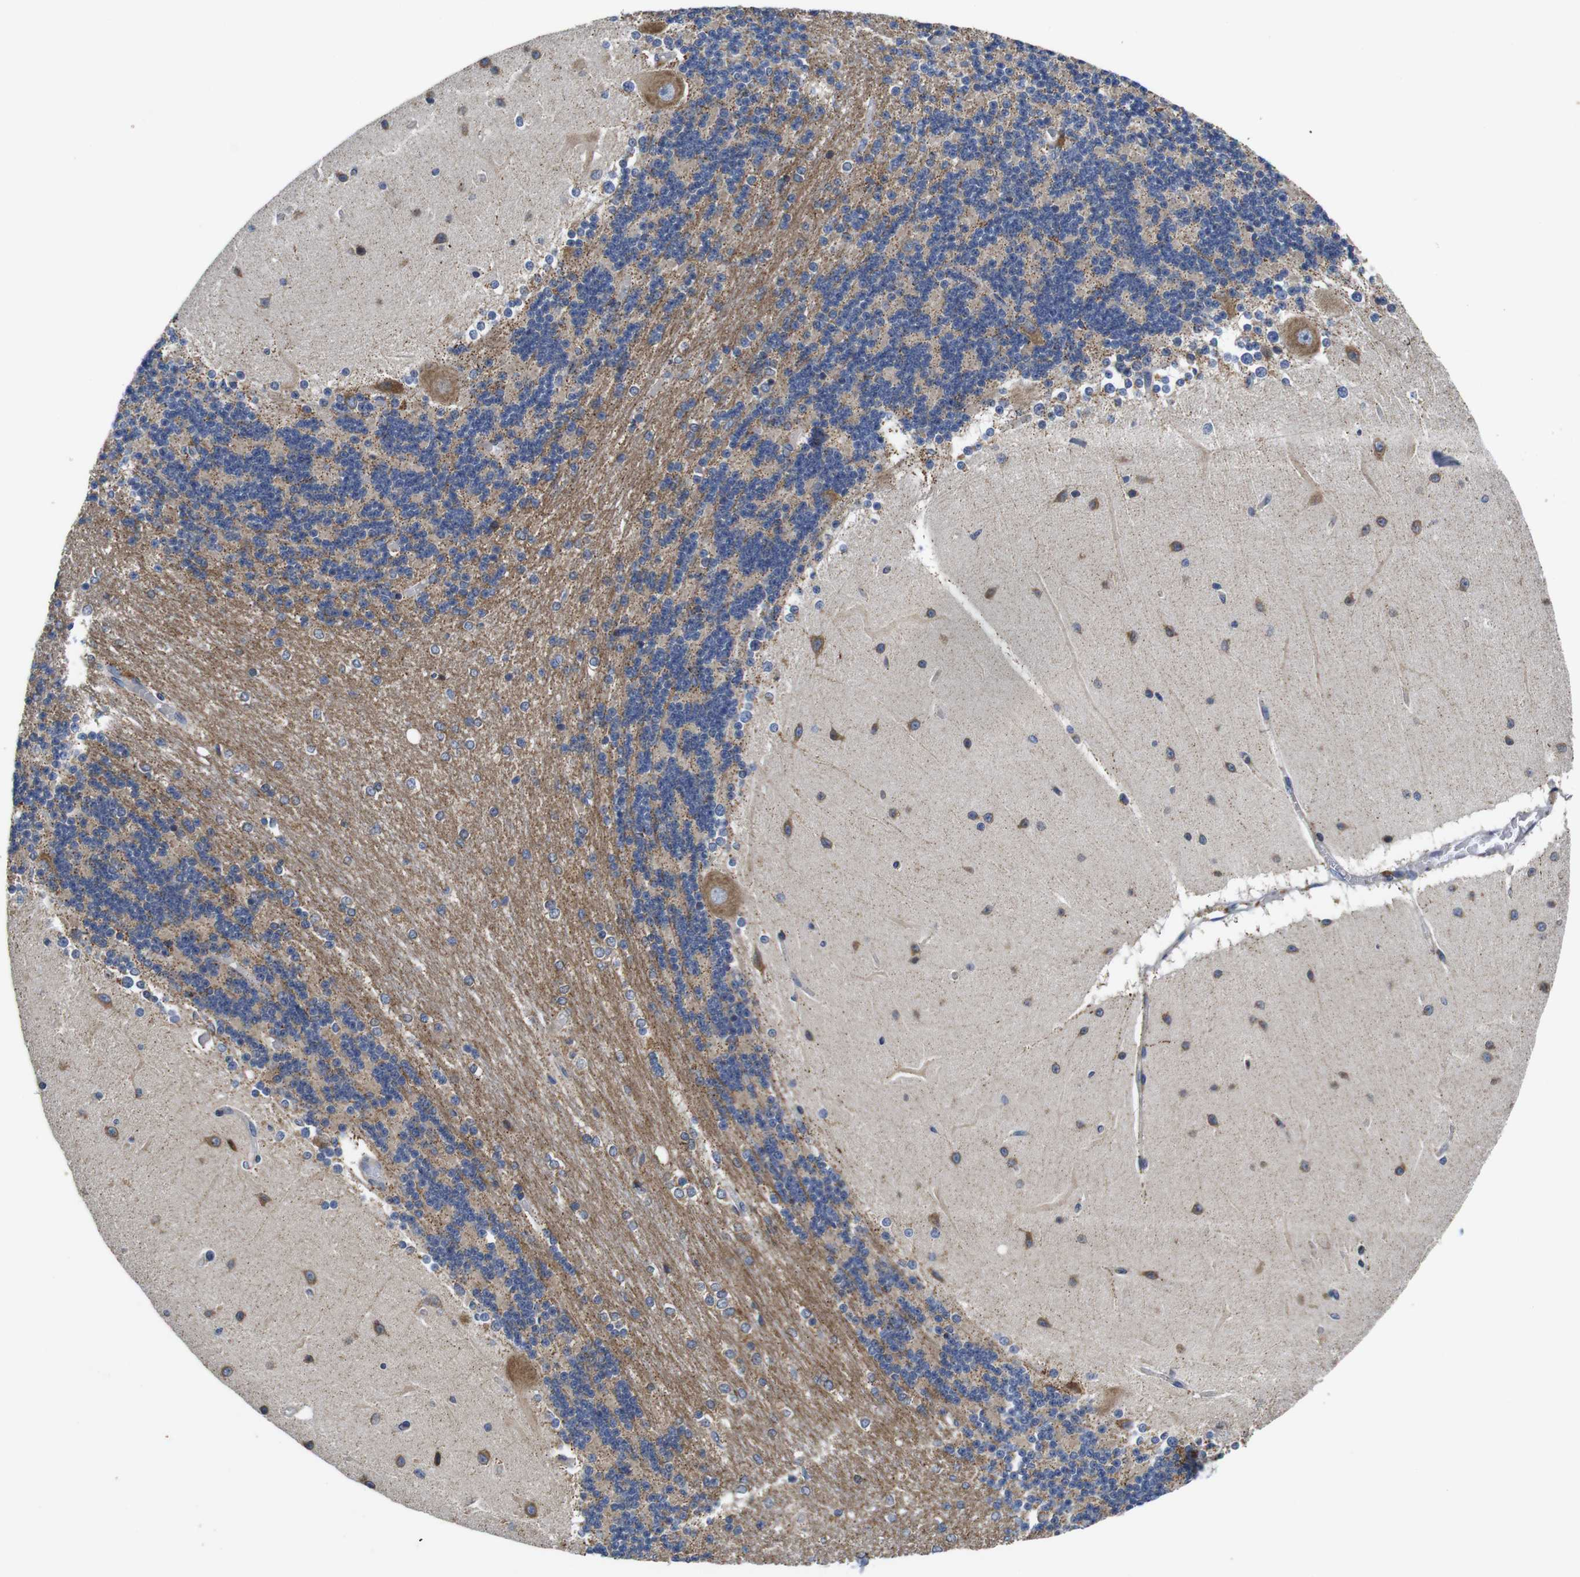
{"staining": {"intensity": "moderate", "quantity": ">75%", "location": "cytoplasmic/membranous"}, "tissue": "cerebellum", "cell_type": "Cells in granular layer", "image_type": "normal", "snomed": [{"axis": "morphology", "description": "Normal tissue, NOS"}, {"axis": "topography", "description": "Cerebellum"}], "caption": "Brown immunohistochemical staining in normal human cerebellum shows moderate cytoplasmic/membranous expression in about >75% of cells in granular layer. Using DAB (3,3'-diaminobenzidine) (brown) and hematoxylin (blue) stains, captured at high magnification using brightfield microscopy.", "gene": "MARCHF7", "patient": {"sex": "female", "age": 54}}